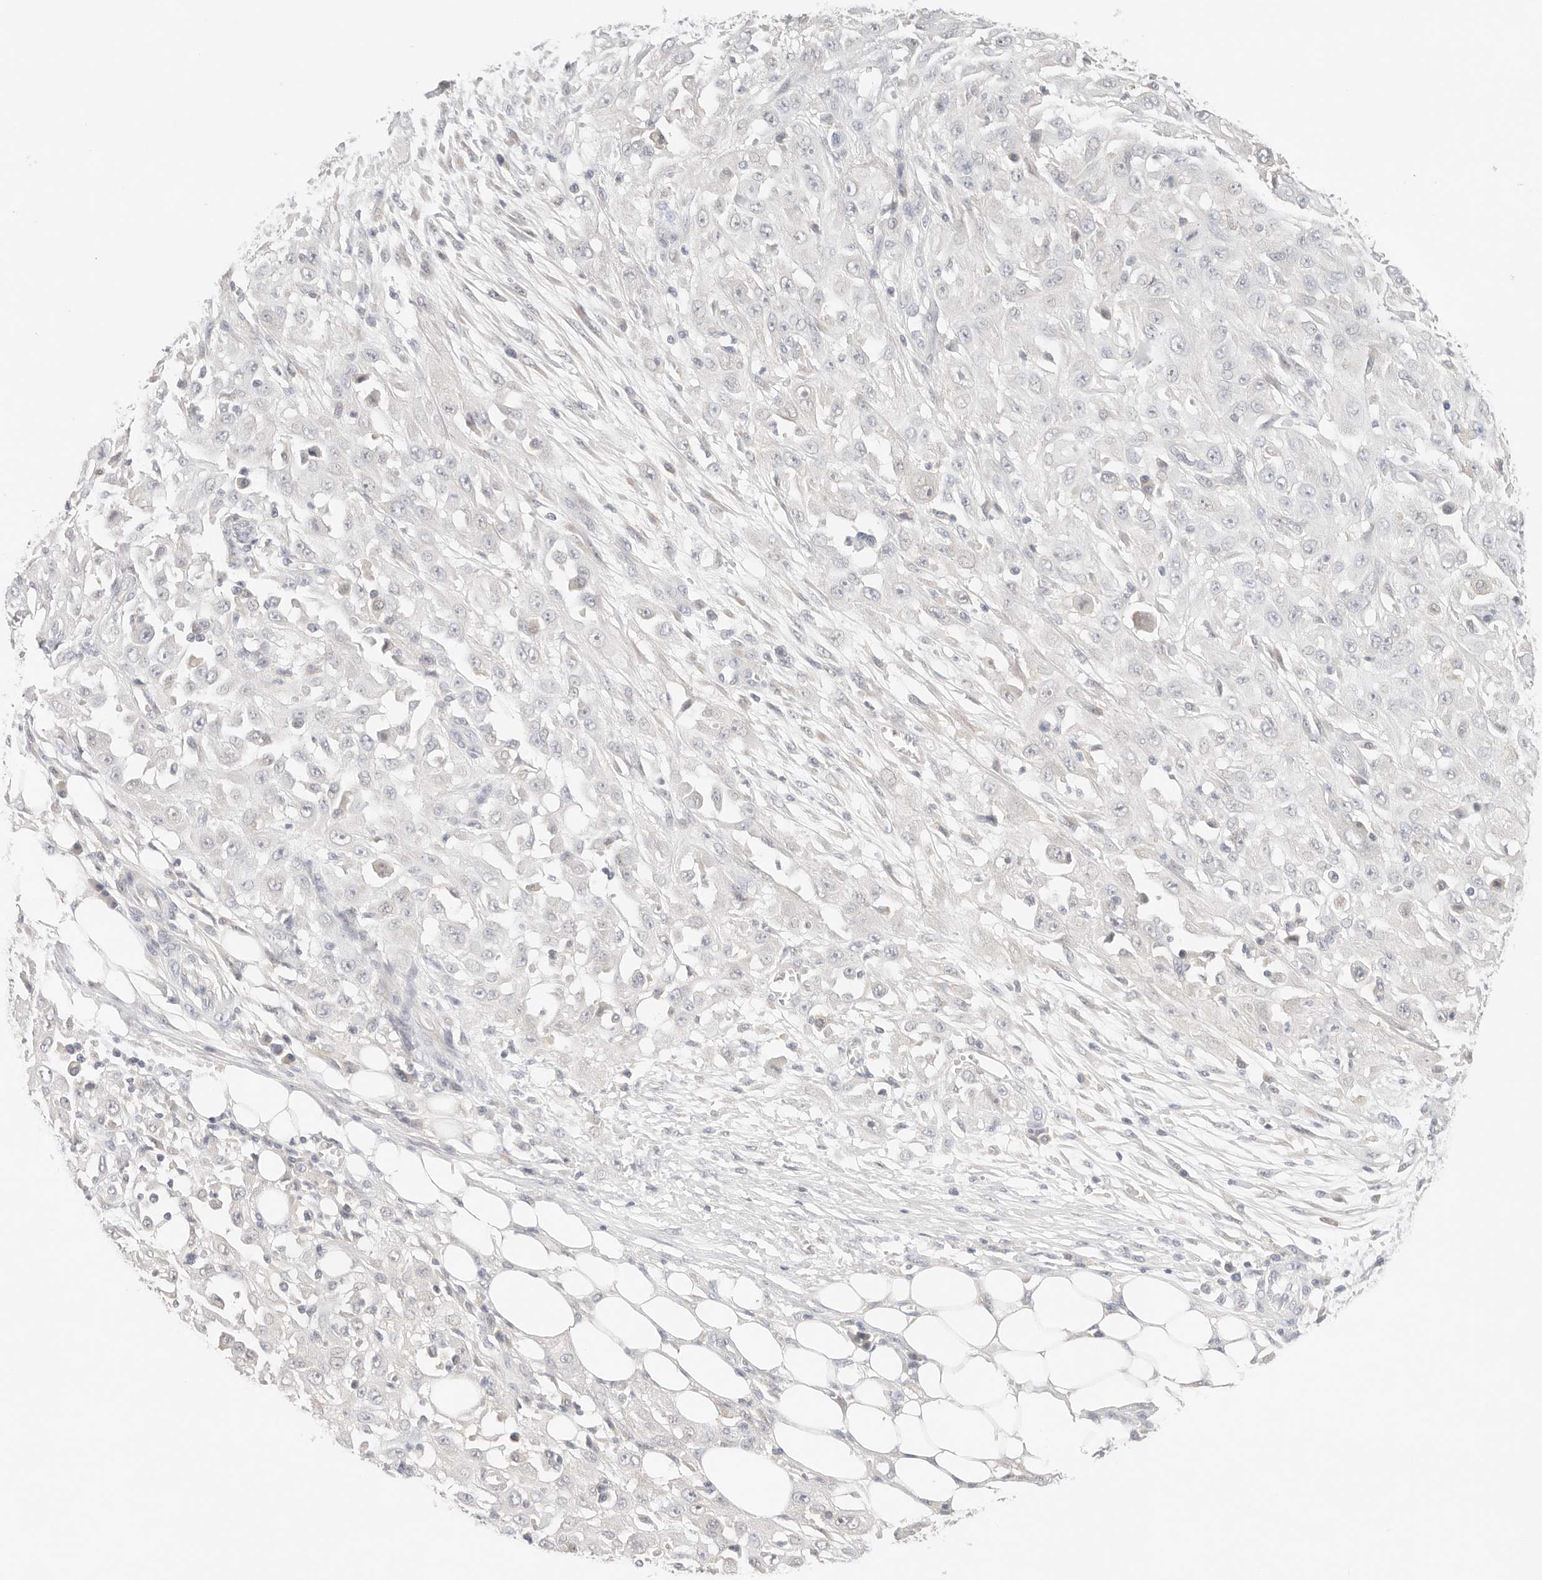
{"staining": {"intensity": "negative", "quantity": "none", "location": "none"}, "tissue": "skin cancer", "cell_type": "Tumor cells", "image_type": "cancer", "snomed": [{"axis": "morphology", "description": "Squamous cell carcinoma, NOS"}, {"axis": "morphology", "description": "Squamous cell carcinoma, metastatic, NOS"}, {"axis": "topography", "description": "Skin"}, {"axis": "topography", "description": "Lymph node"}], "caption": "Immunohistochemistry image of neoplastic tissue: skin cancer (squamous cell carcinoma) stained with DAB shows no significant protein staining in tumor cells.", "gene": "SPHK1", "patient": {"sex": "male", "age": 75}}